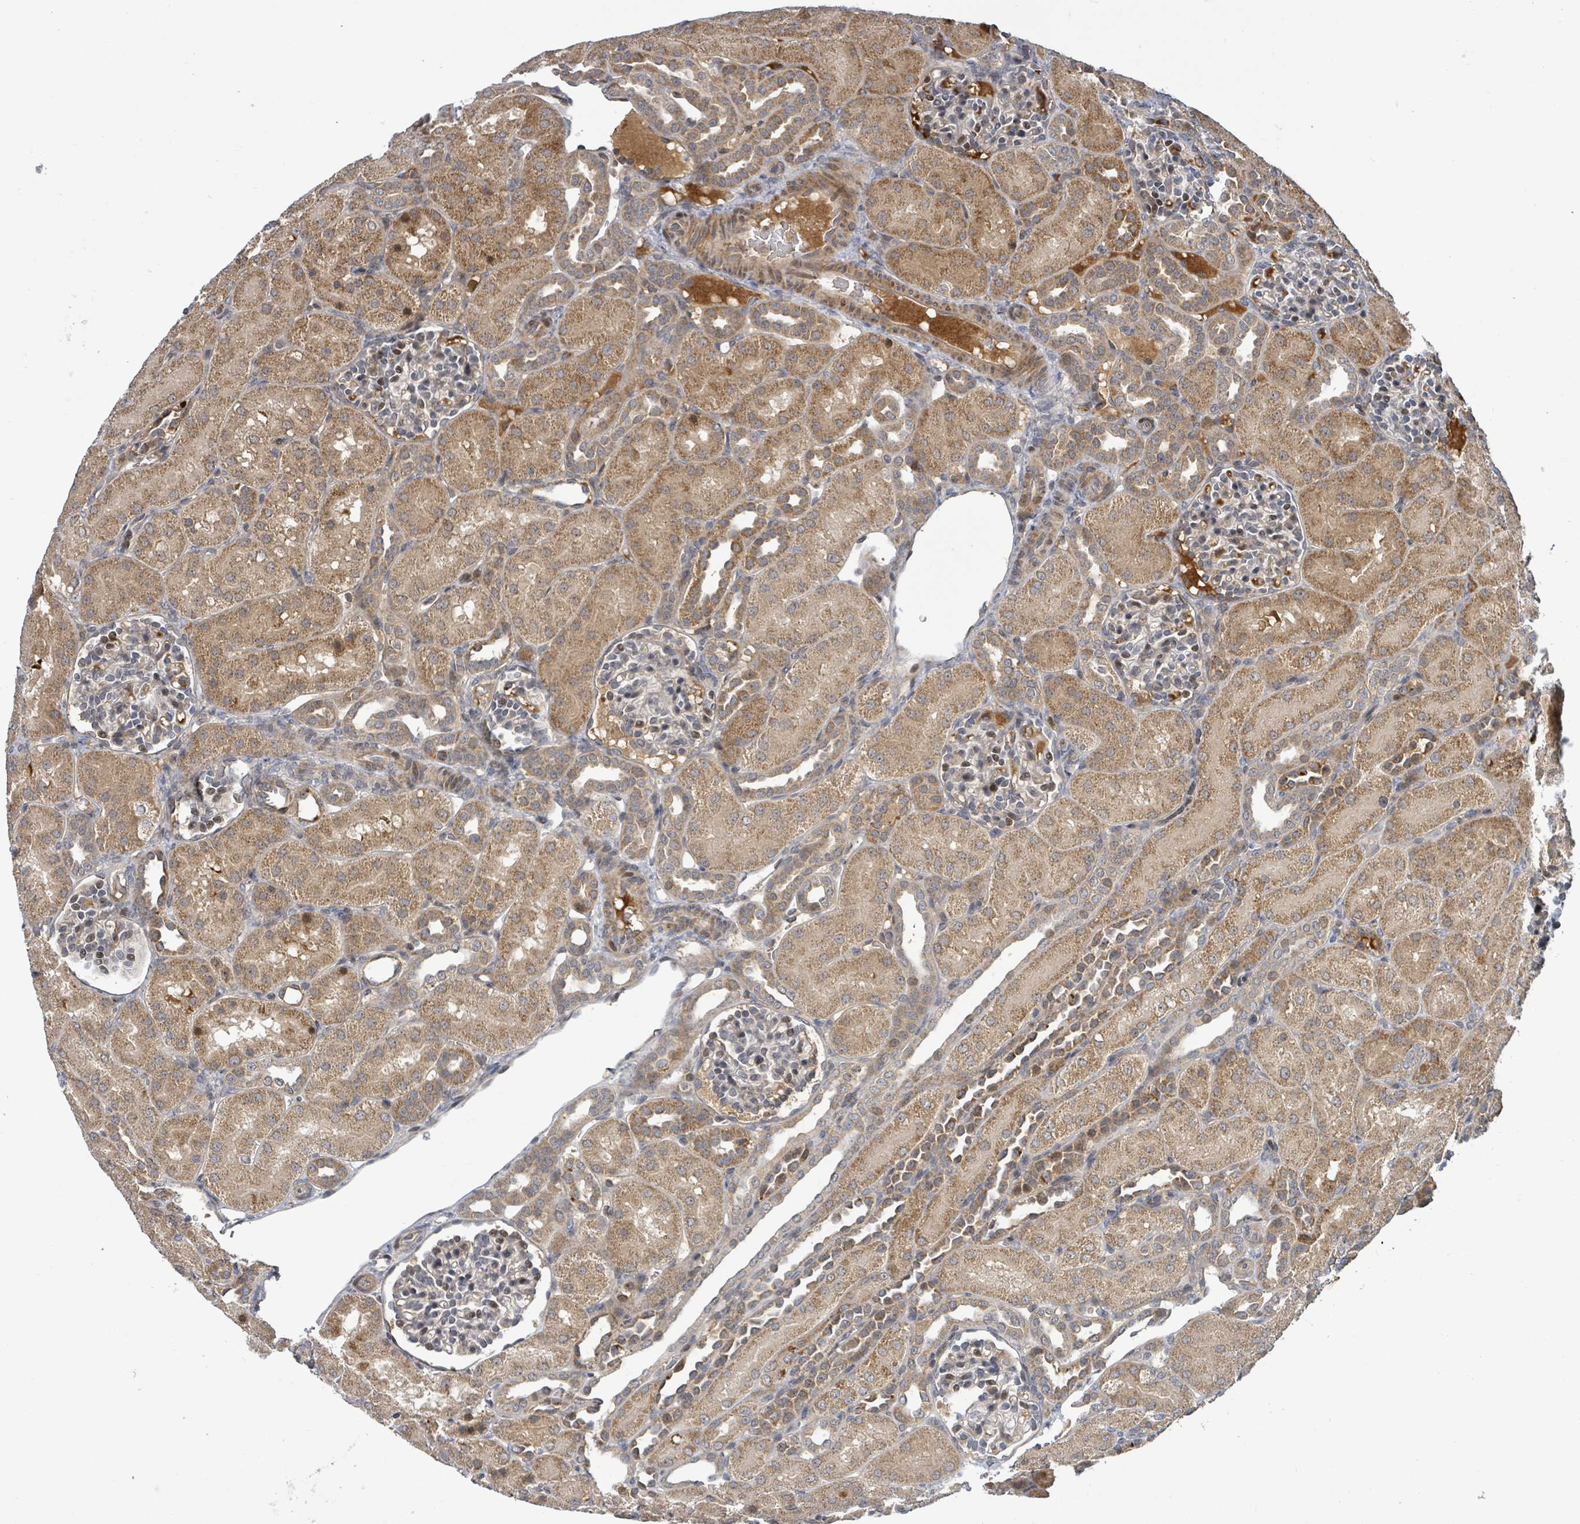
{"staining": {"intensity": "moderate", "quantity": "<25%", "location": "cytoplasmic/membranous,nuclear"}, "tissue": "kidney", "cell_type": "Cells in glomeruli", "image_type": "normal", "snomed": [{"axis": "morphology", "description": "Normal tissue, NOS"}, {"axis": "topography", "description": "Kidney"}], "caption": "Moderate cytoplasmic/membranous,nuclear protein staining is identified in about <25% of cells in glomeruli in kidney. (brown staining indicates protein expression, while blue staining denotes nuclei).", "gene": "ITGA11", "patient": {"sex": "male", "age": 1}}